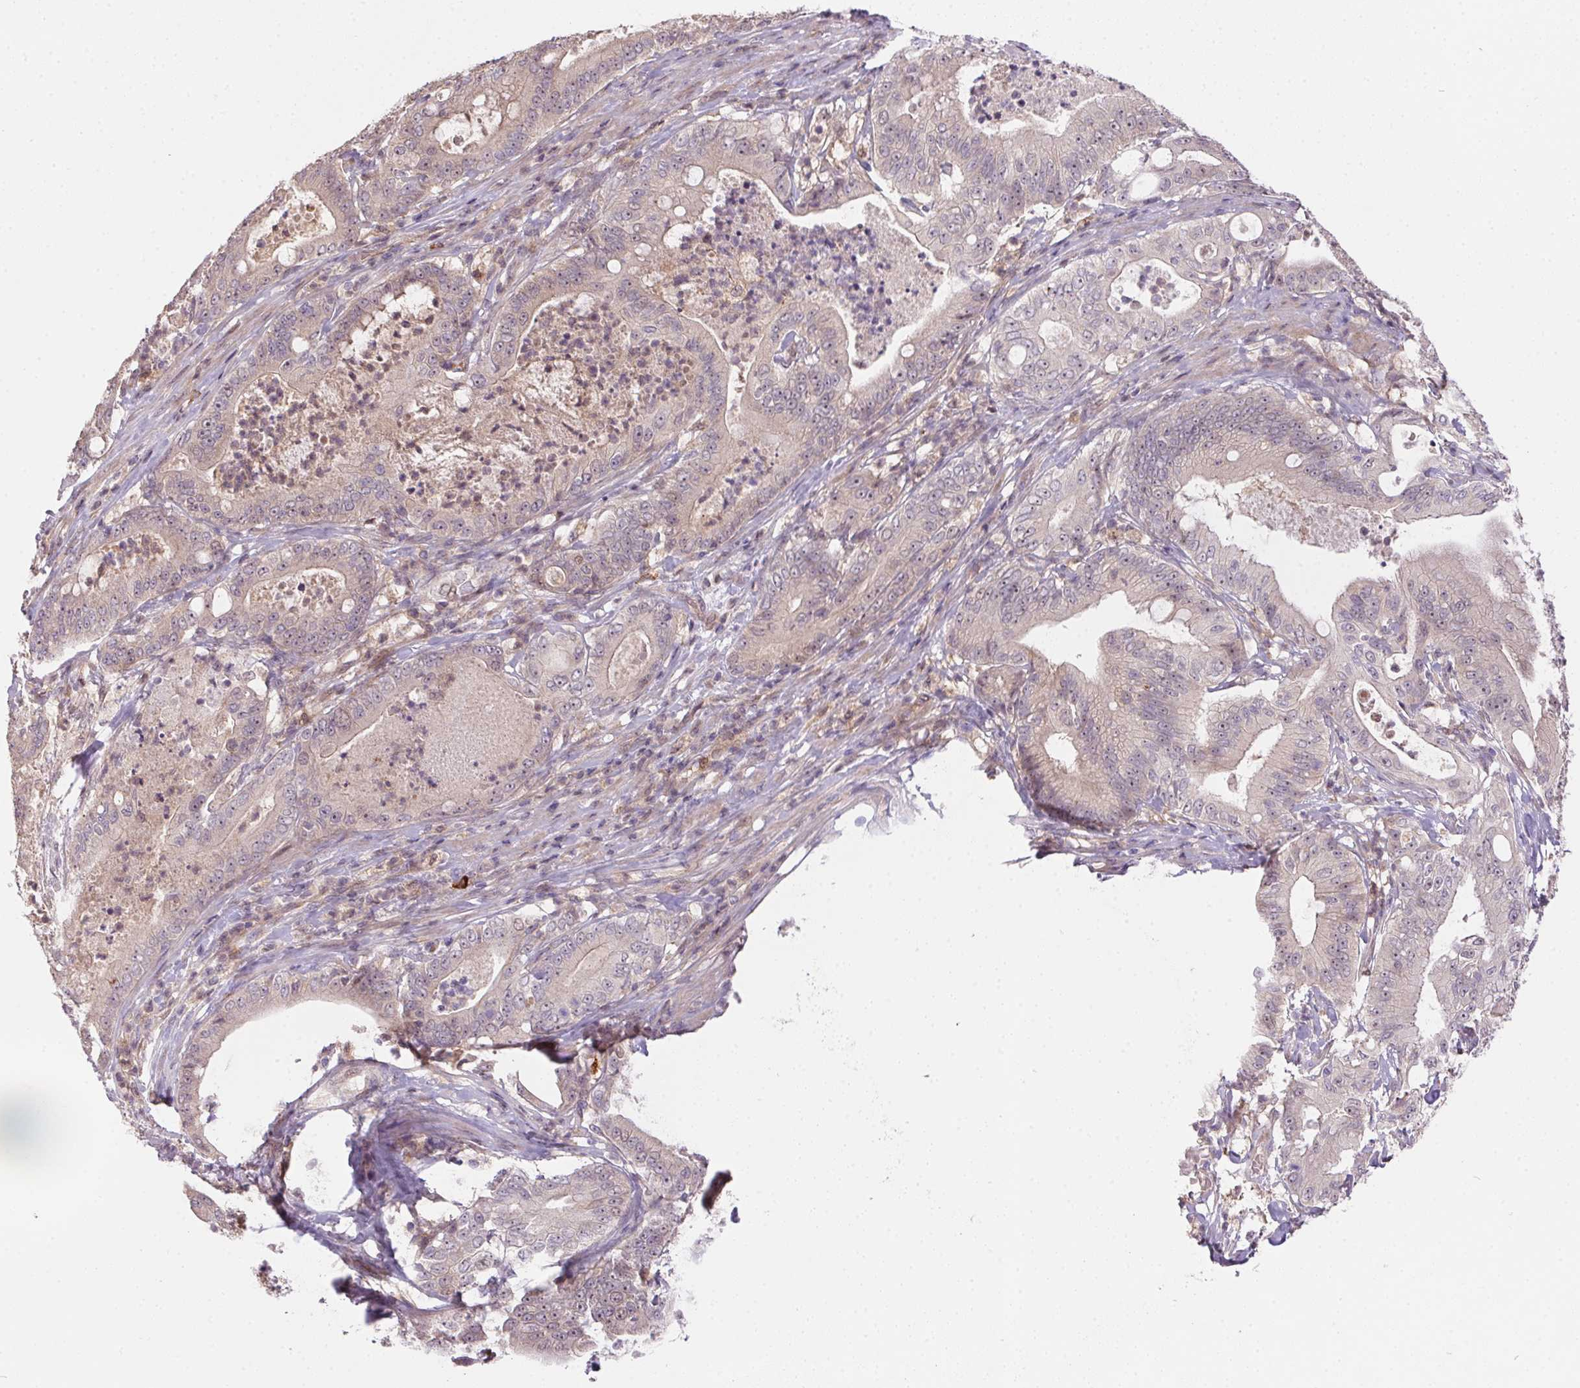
{"staining": {"intensity": "negative", "quantity": "none", "location": "none"}, "tissue": "pancreatic cancer", "cell_type": "Tumor cells", "image_type": "cancer", "snomed": [{"axis": "morphology", "description": "Adenocarcinoma, NOS"}, {"axis": "topography", "description": "Pancreas"}], "caption": "Pancreatic cancer stained for a protein using immunohistochemistry demonstrates no expression tumor cells.", "gene": "NUDT16", "patient": {"sex": "male", "age": 71}}